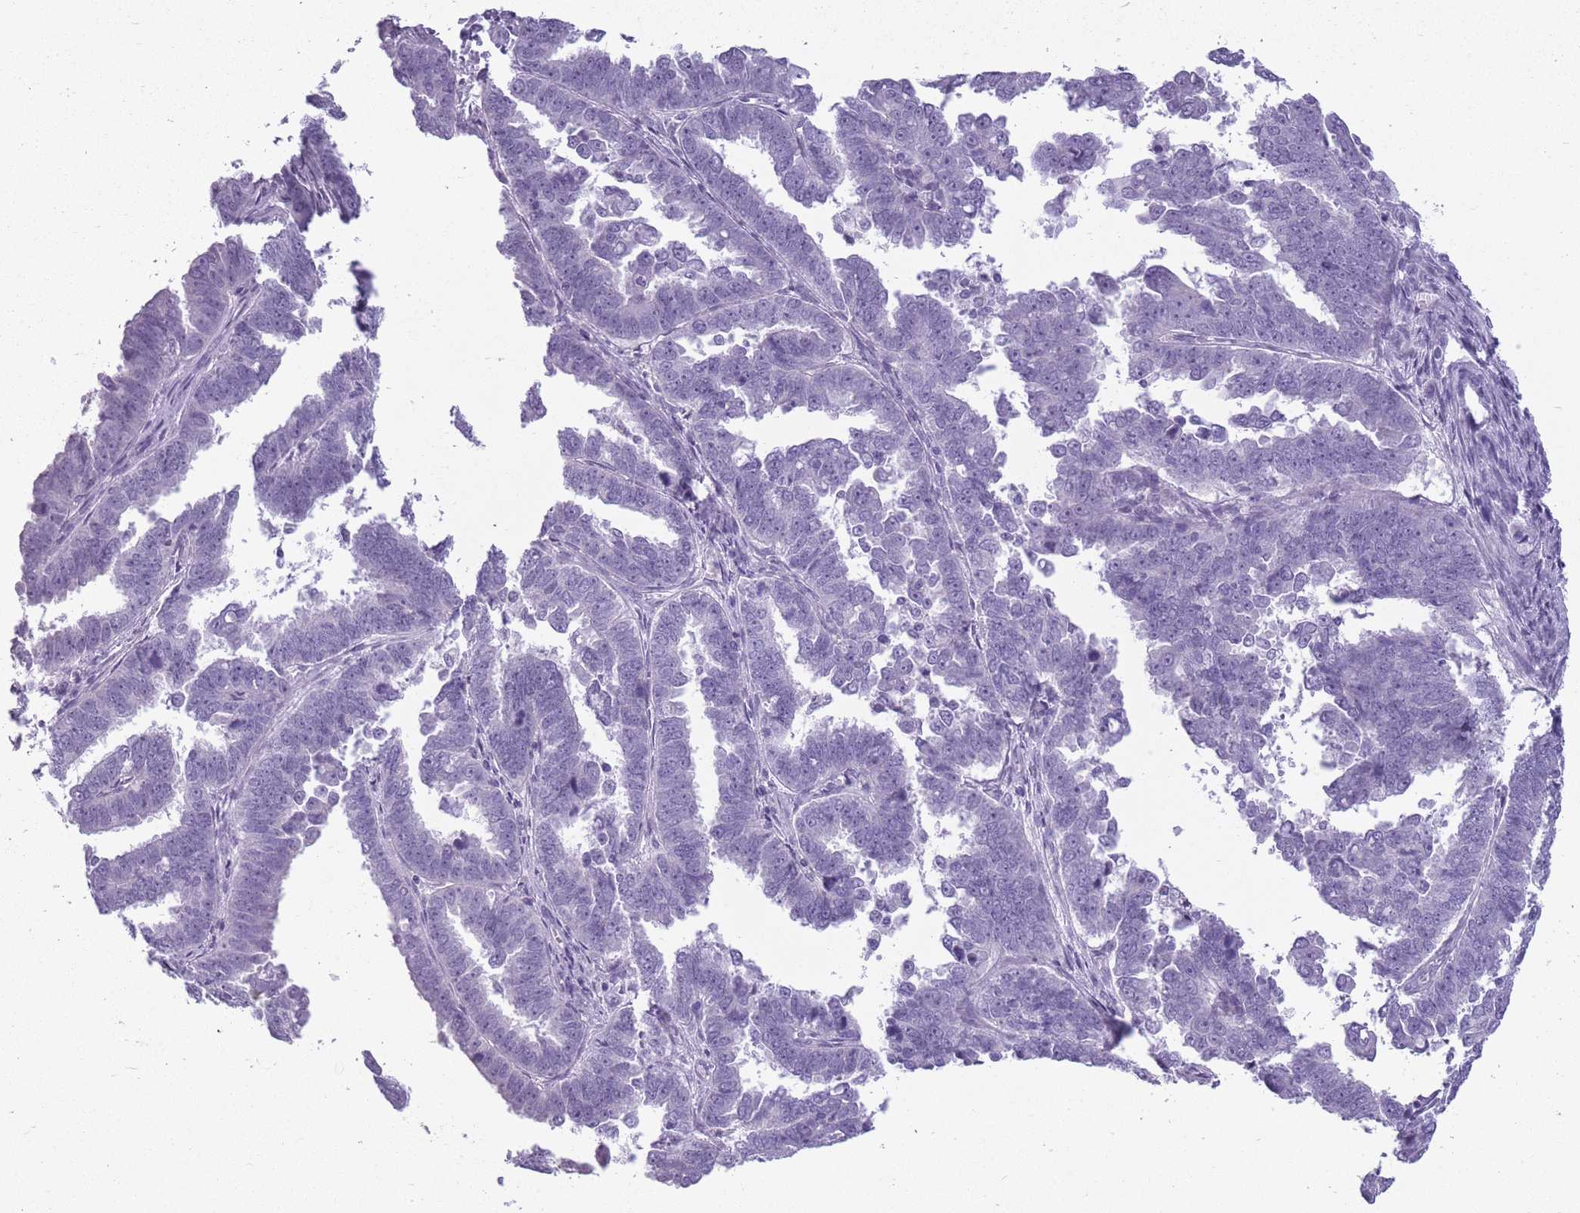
{"staining": {"intensity": "negative", "quantity": "none", "location": "none"}, "tissue": "endometrial cancer", "cell_type": "Tumor cells", "image_type": "cancer", "snomed": [{"axis": "morphology", "description": "Adenocarcinoma, NOS"}, {"axis": "topography", "description": "Endometrium"}], "caption": "High magnification brightfield microscopy of endometrial adenocarcinoma stained with DAB (brown) and counterstained with hematoxylin (blue): tumor cells show no significant positivity.", "gene": "GOLGA6D", "patient": {"sex": "female", "age": 75}}